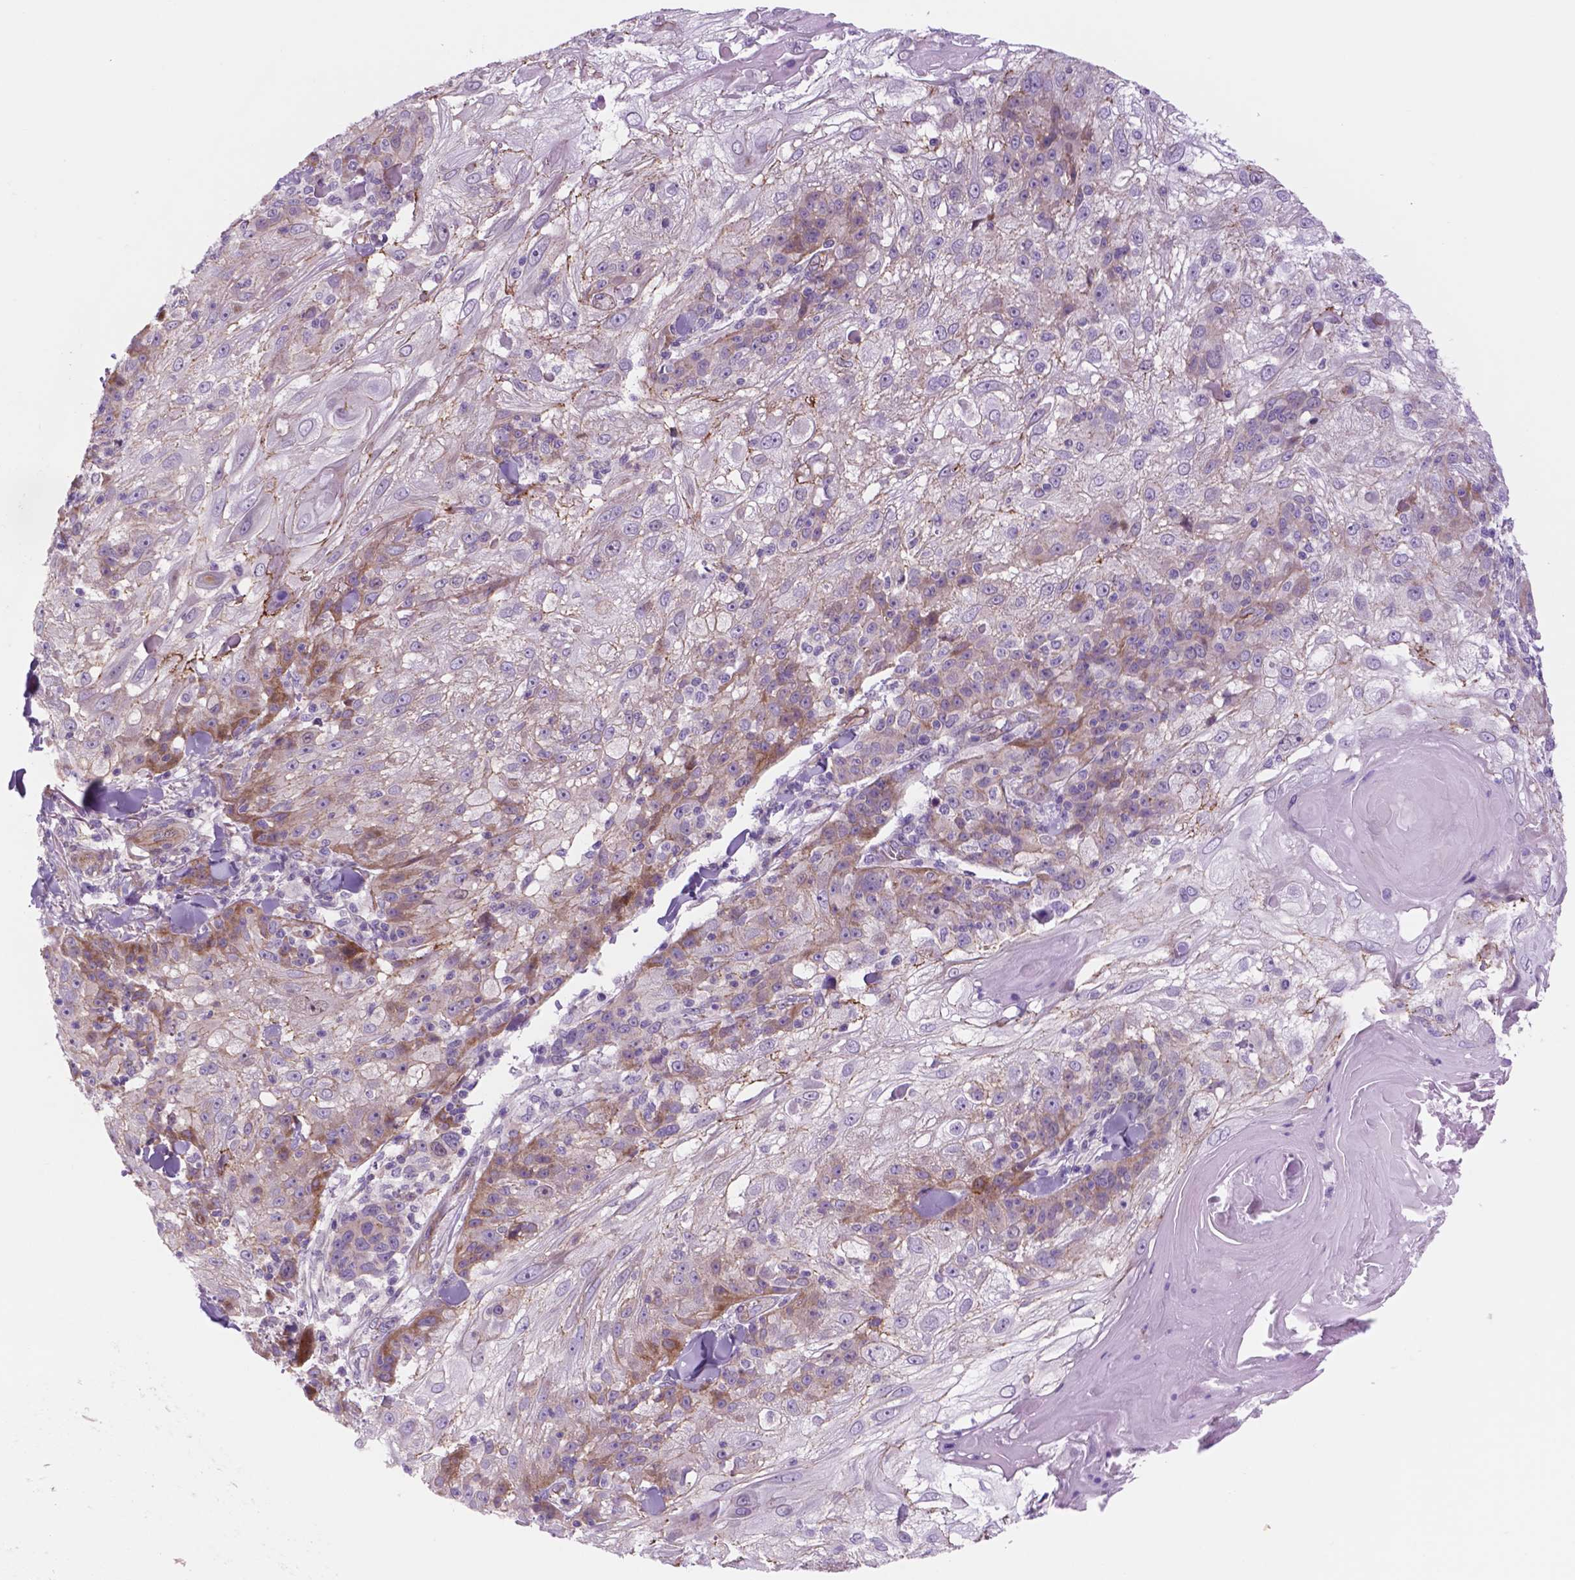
{"staining": {"intensity": "negative", "quantity": "none", "location": "none"}, "tissue": "skin cancer", "cell_type": "Tumor cells", "image_type": "cancer", "snomed": [{"axis": "morphology", "description": "Normal tissue, NOS"}, {"axis": "morphology", "description": "Squamous cell carcinoma, NOS"}, {"axis": "topography", "description": "Skin"}], "caption": "A high-resolution micrograph shows IHC staining of skin cancer (squamous cell carcinoma), which displays no significant expression in tumor cells. (DAB (3,3'-diaminobenzidine) IHC with hematoxylin counter stain).", "gene": "RND3", "patient": {"sex": "female", "age": 83}}